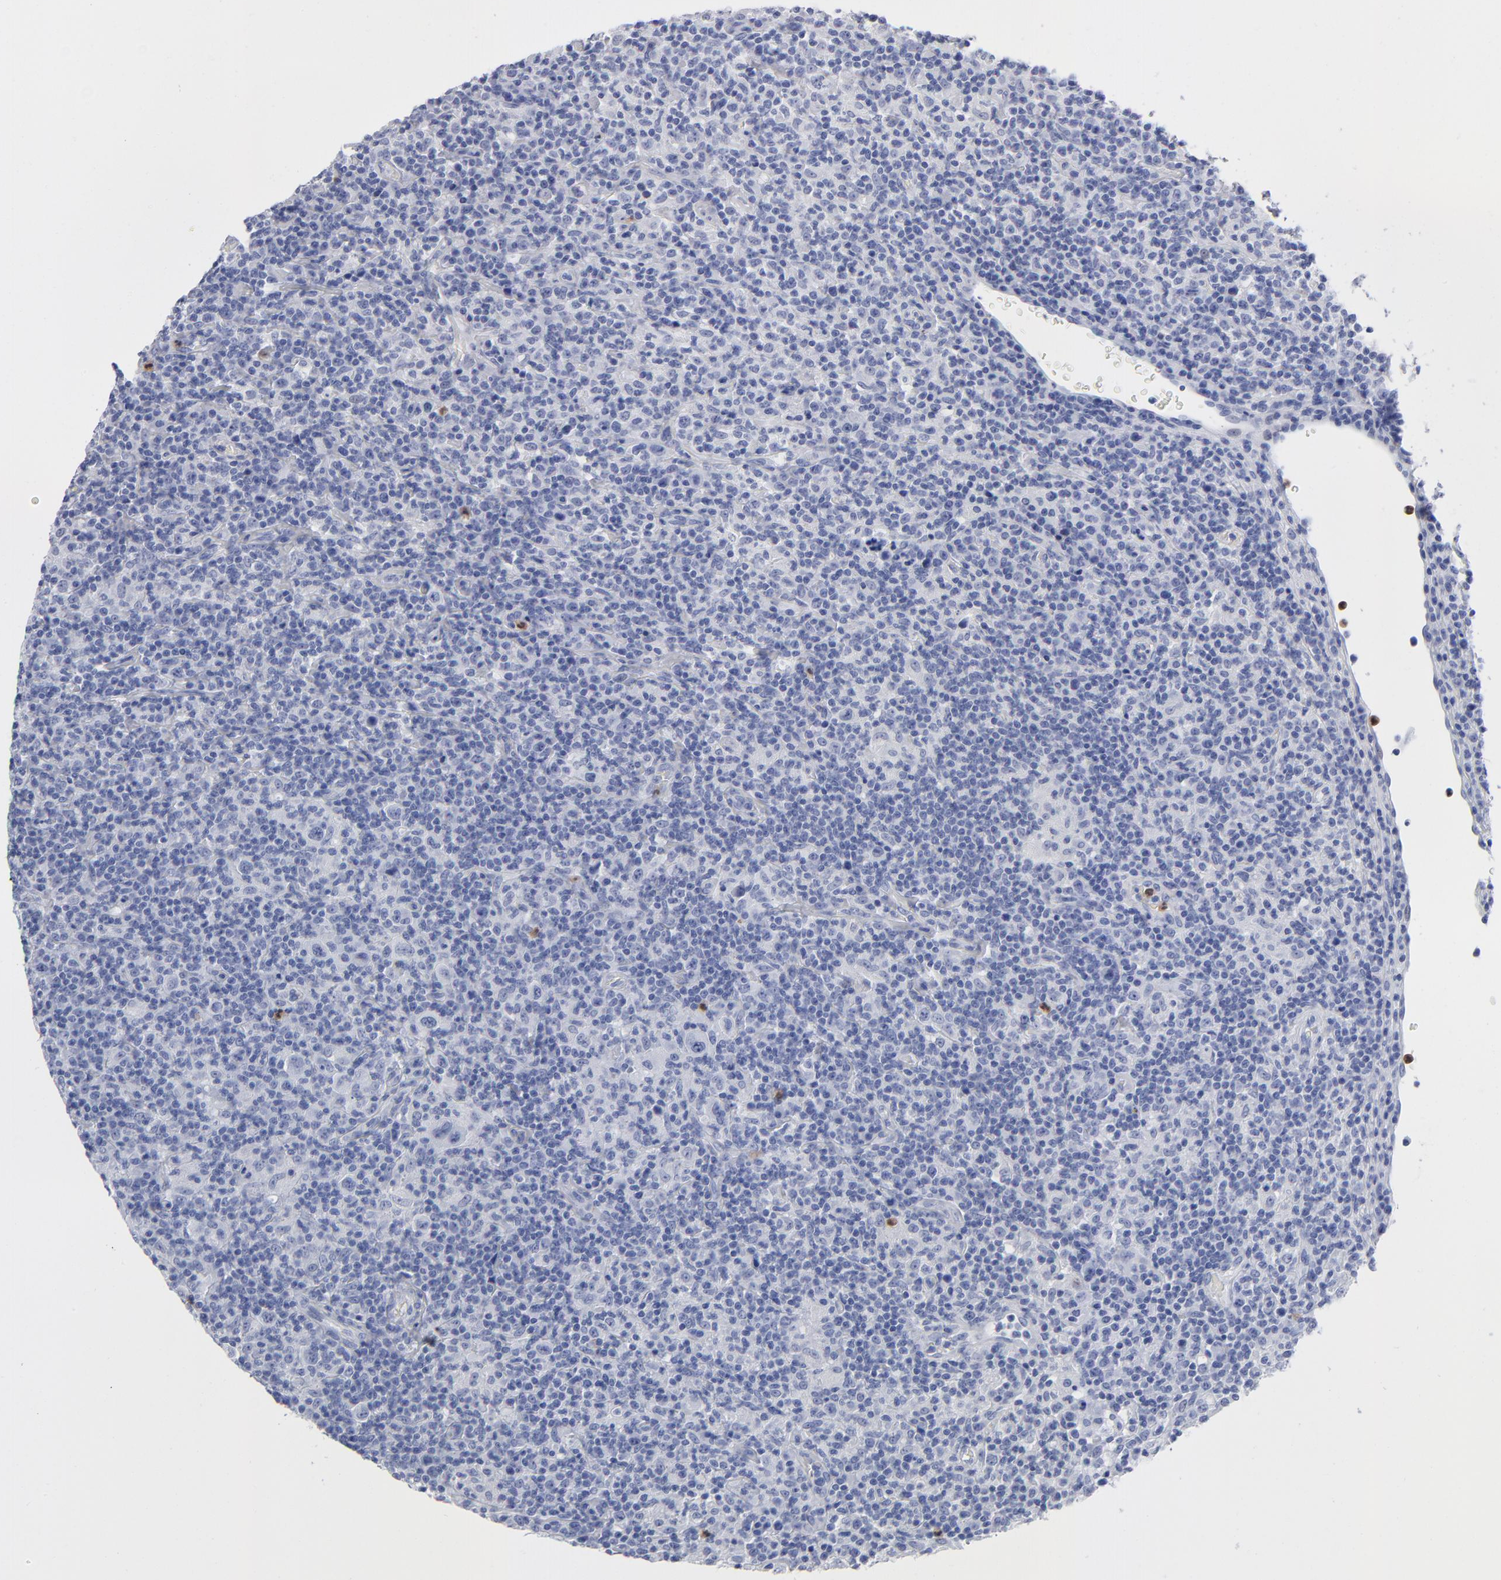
{"staining": {"intensity": "negative", "quantity": "none", "location": "none"}, "tissue": "lymphoma", "cell_type": "Tumor cells", "image_type": "cancer", "snomed": [{"axis": "morphology", "description": "Hodgkin's disease, NOS"}, {"axis": "topography", "description": "Lymph node"}], "caption": "This is an immunohistochemistry image of human Hodgkin's disease. There is no positivity in tumor cells.", "gene": "ARG1", "patient": {"sex": "male", "age": 65}}